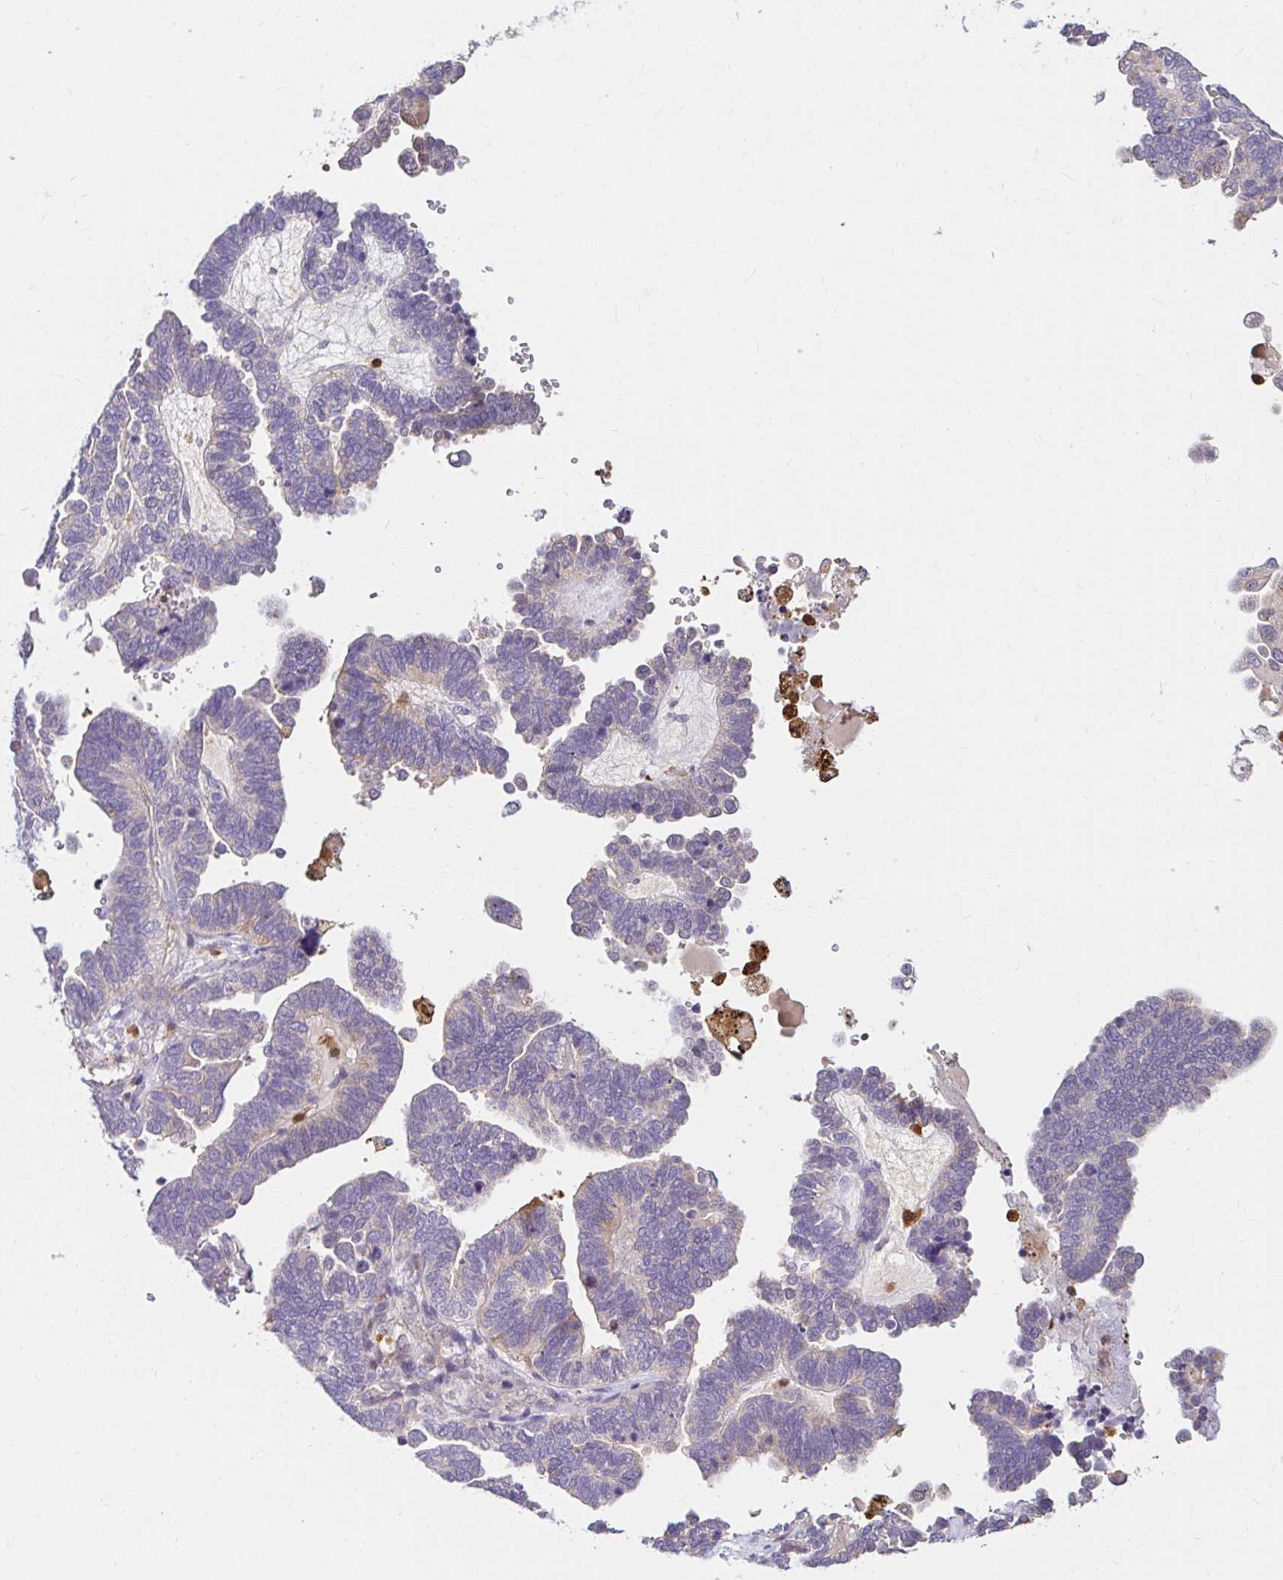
{"staining": {"intensity": "negative", "quantity": "none", "location": "none"}, "tissue": "ovarian cancer", "cell_type": "Tumor cells", "image_type": "cancer", "snomed": [{"axis": "morphology", "description": "Cystadenocarcinoma, serous, NOS"}, {"axis": "topography", "description": "Ovary"}], "caption": "The micrograph reveals no significant staining in tumor cells of ovarian serous cystadenocarcinoma.", "gene": "PYCARD", "patient": {"sex": "female", "age": 51}}